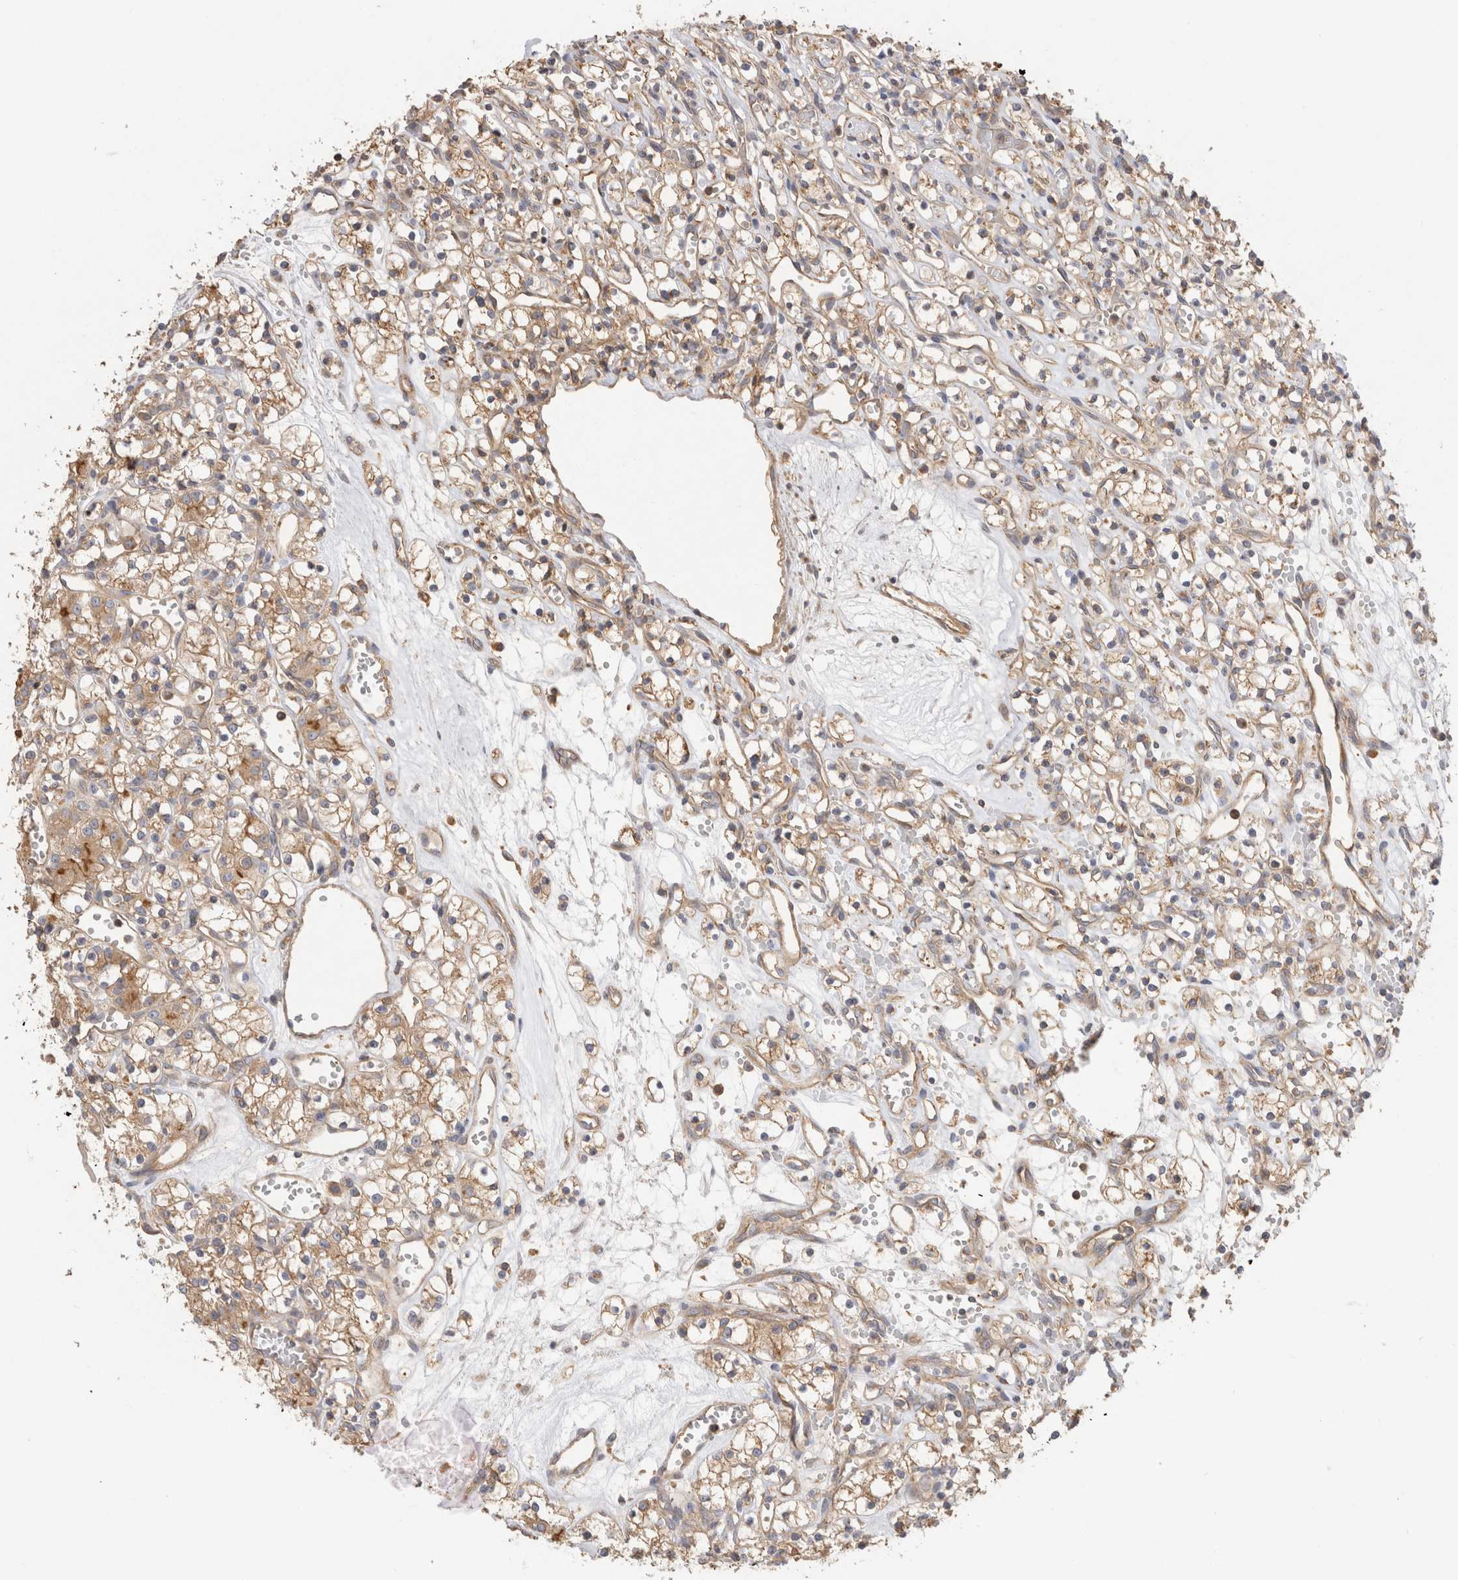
{"staining": {"intensity": "weak", "quantity": ">75%", "location": "cytoplasmic/membranous"}, "tissue": "renal cancer", "cell_type": "Tumor cells", "image_type": "cancer", "snomed": [{"axis": "morphology", "description": "Adenocarcinoma, NOS"}, {"axis": "topography", "description": "Kidney"}], "caption": "Tumor cells reveal low levels of weak cytoplasmic/membranous positivity in about >75% of cells in human renal cancer. (Brightfield microscopy of DAB IHC at high magnification).", "gene": "CHMP6", "patient": {"sex": "female", "age": 59}}